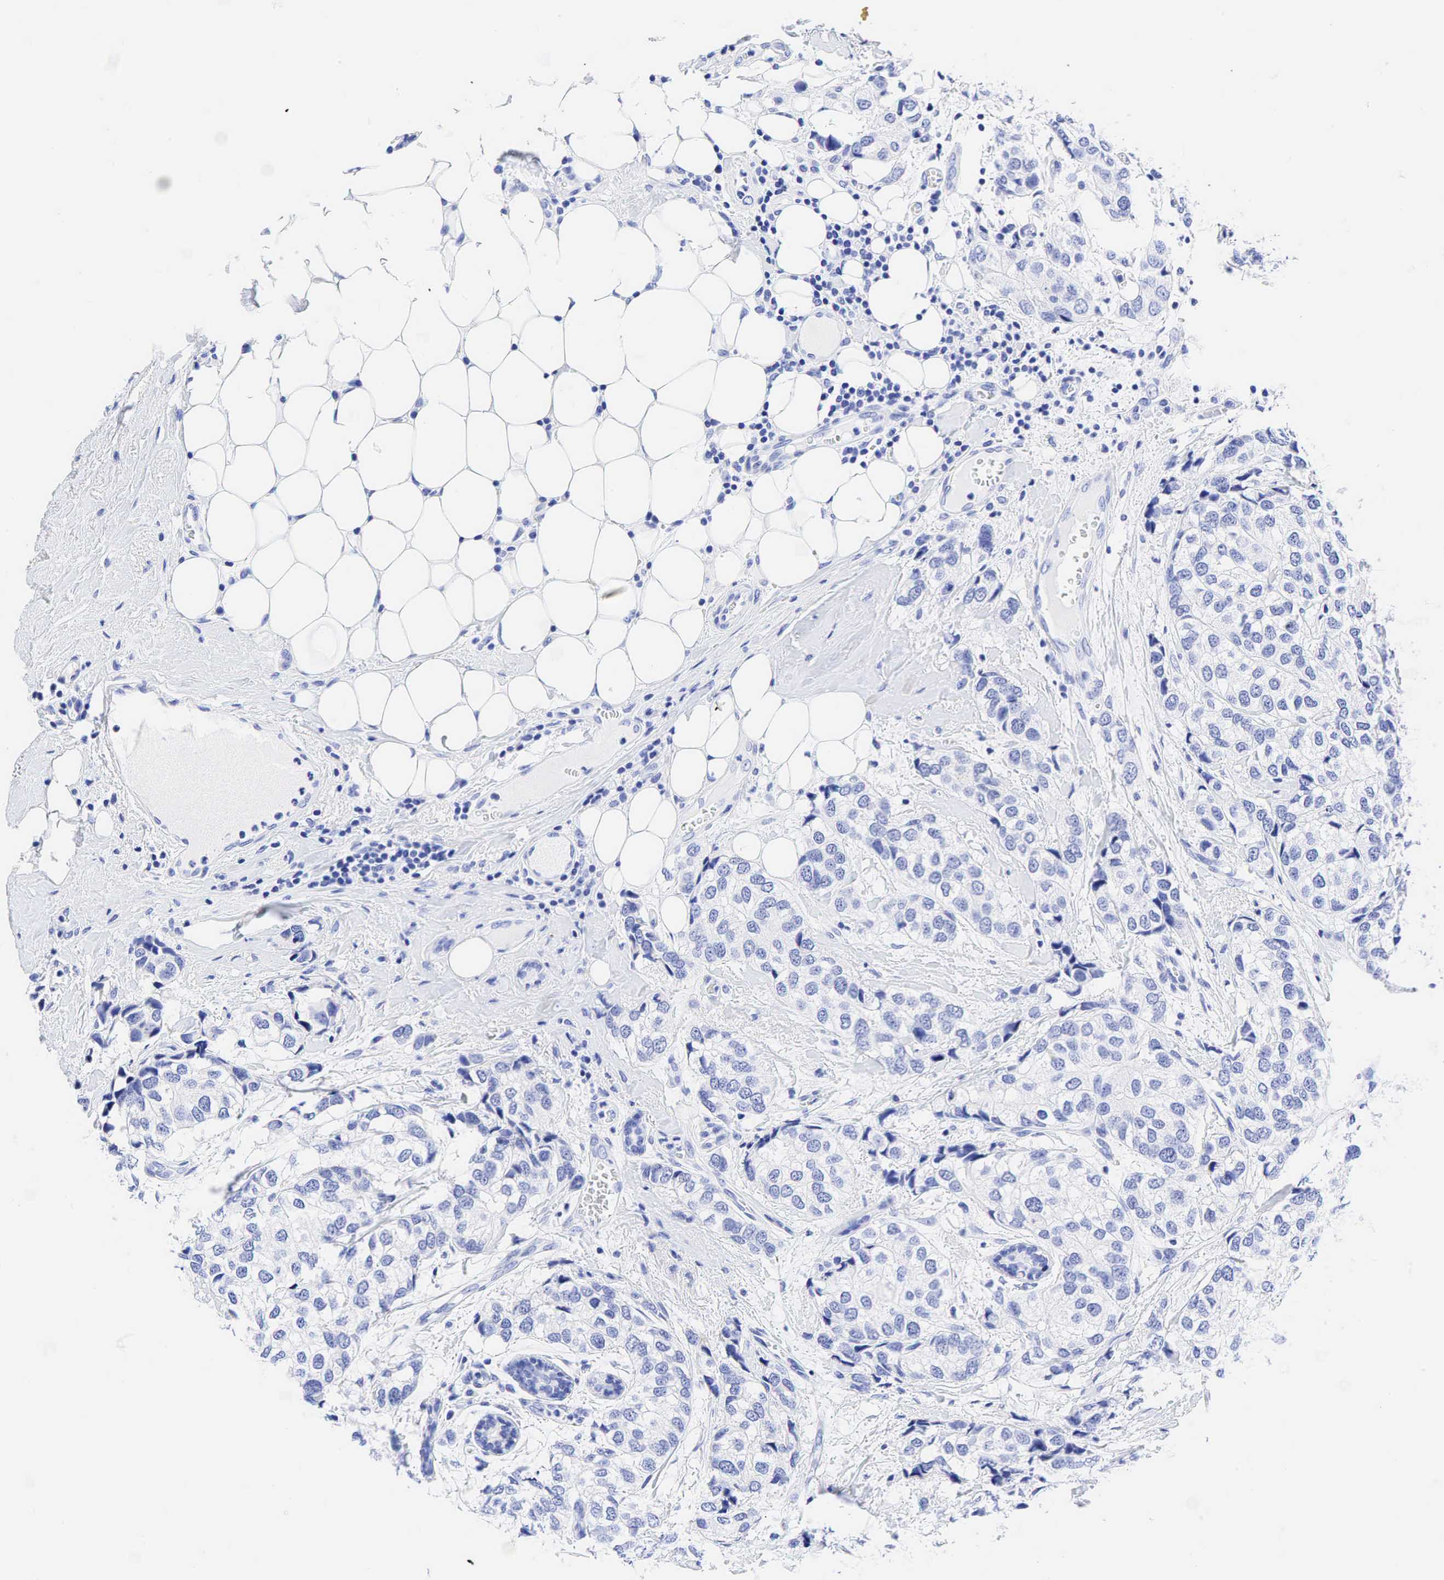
{"staining": {"intensity": "negative", "quantity": "none", "location": "none"}, "tissue": "breast cancer", "cell_type": "Tumor cells", "image_type": "cancer", "snomed": [{"axis": "morphology", "description": "Duct carcinoma"}, {"axis": "topography", "description": "Breast"}], "caption": "Image shows no protein expression in tumor cells of breast invasive ductal carcinoma tissue.", "gene": "CEACAM5", "patient": {"sex": "female", "age": 68}}